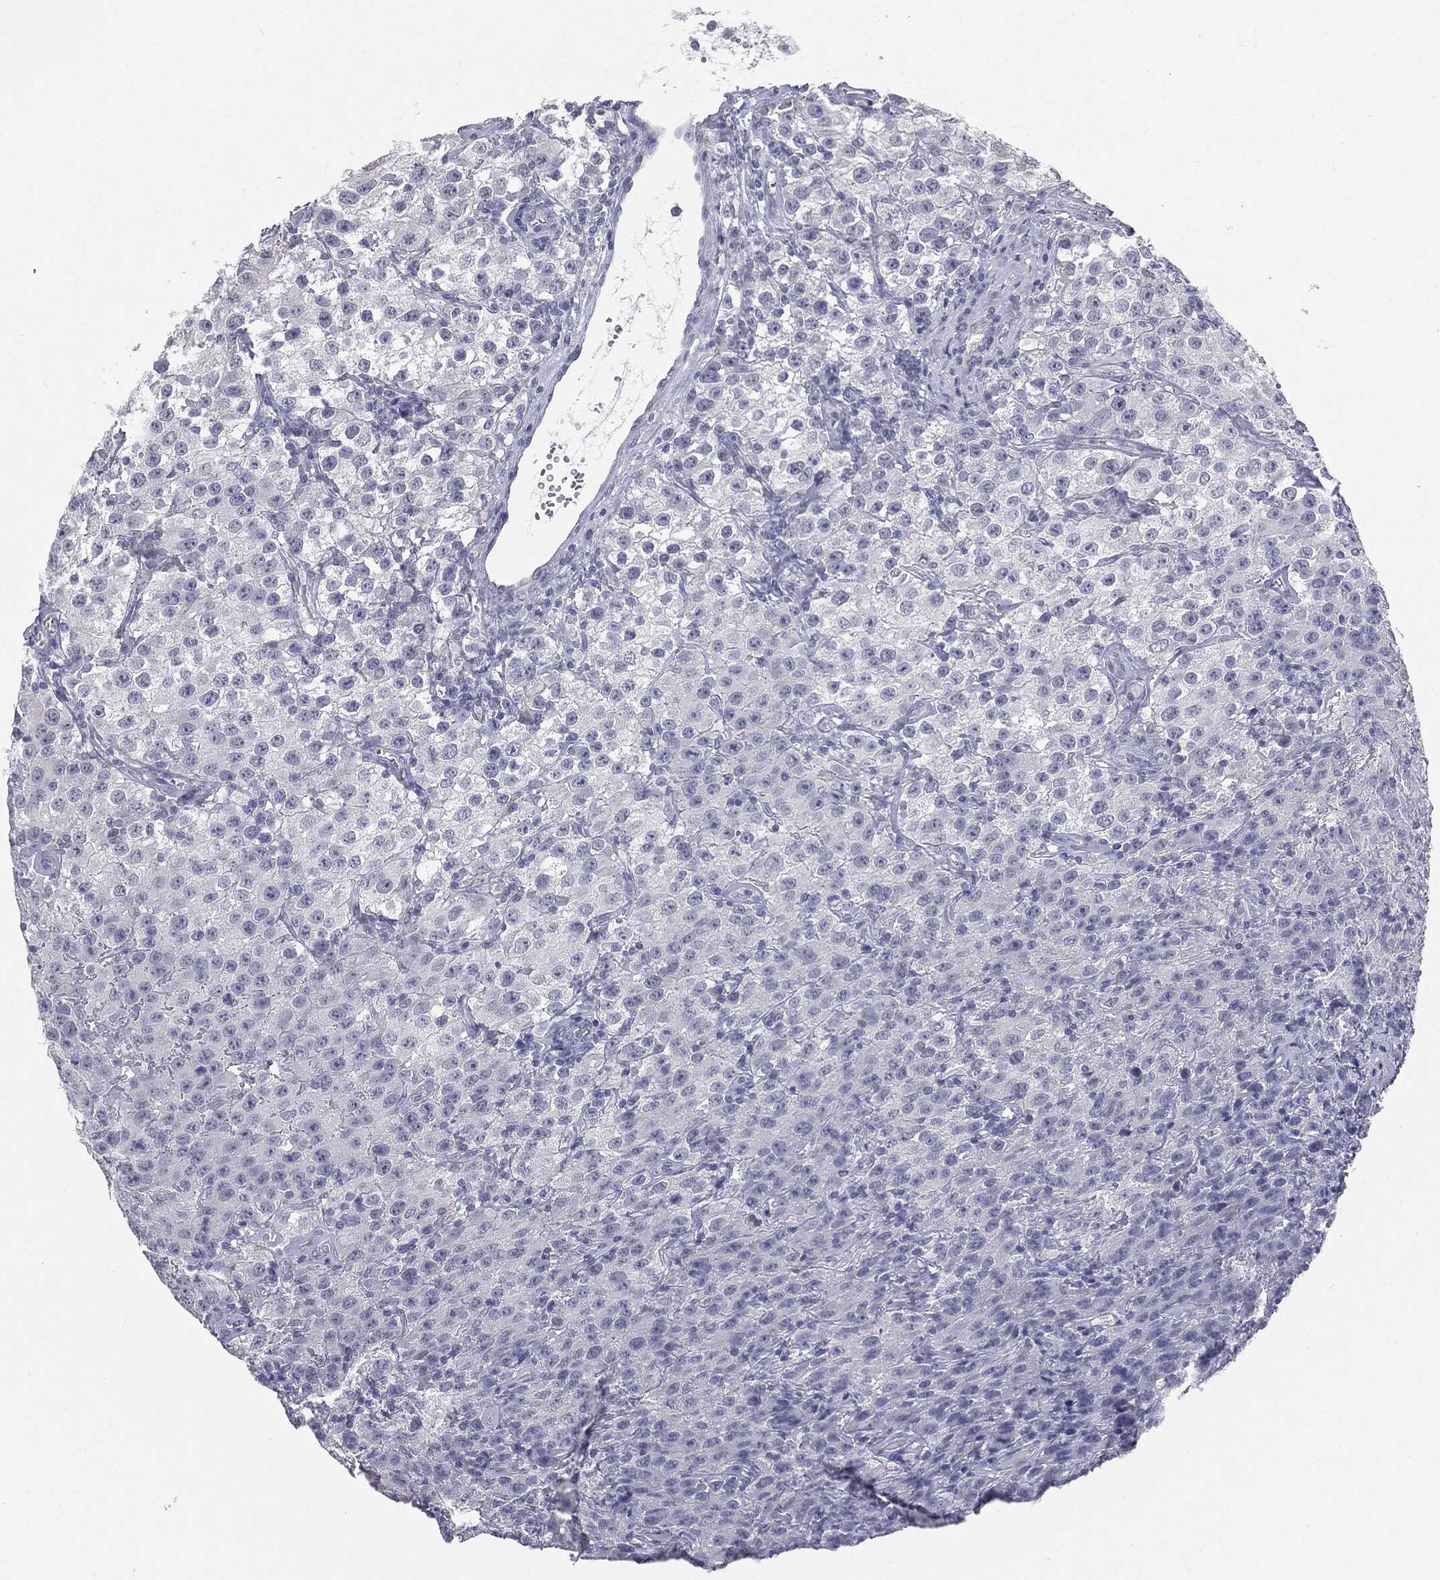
{"staining": {"intensity": "negative", "quantity": "none", "location": "none"}, "tissue": "testis cancer", "cell_type": "Tumor cells", "image_type": "cancer", "snomed": [{"axis": "morphology", "description": "Seminoma, NOS"}, {"axis": "topography", "description": "Testis"}], "caption": "Tumor cells are negative for brown protein staining in testis cancer.", "gene": "MUC1", "patient": {"sex": "male", "age": 52}}